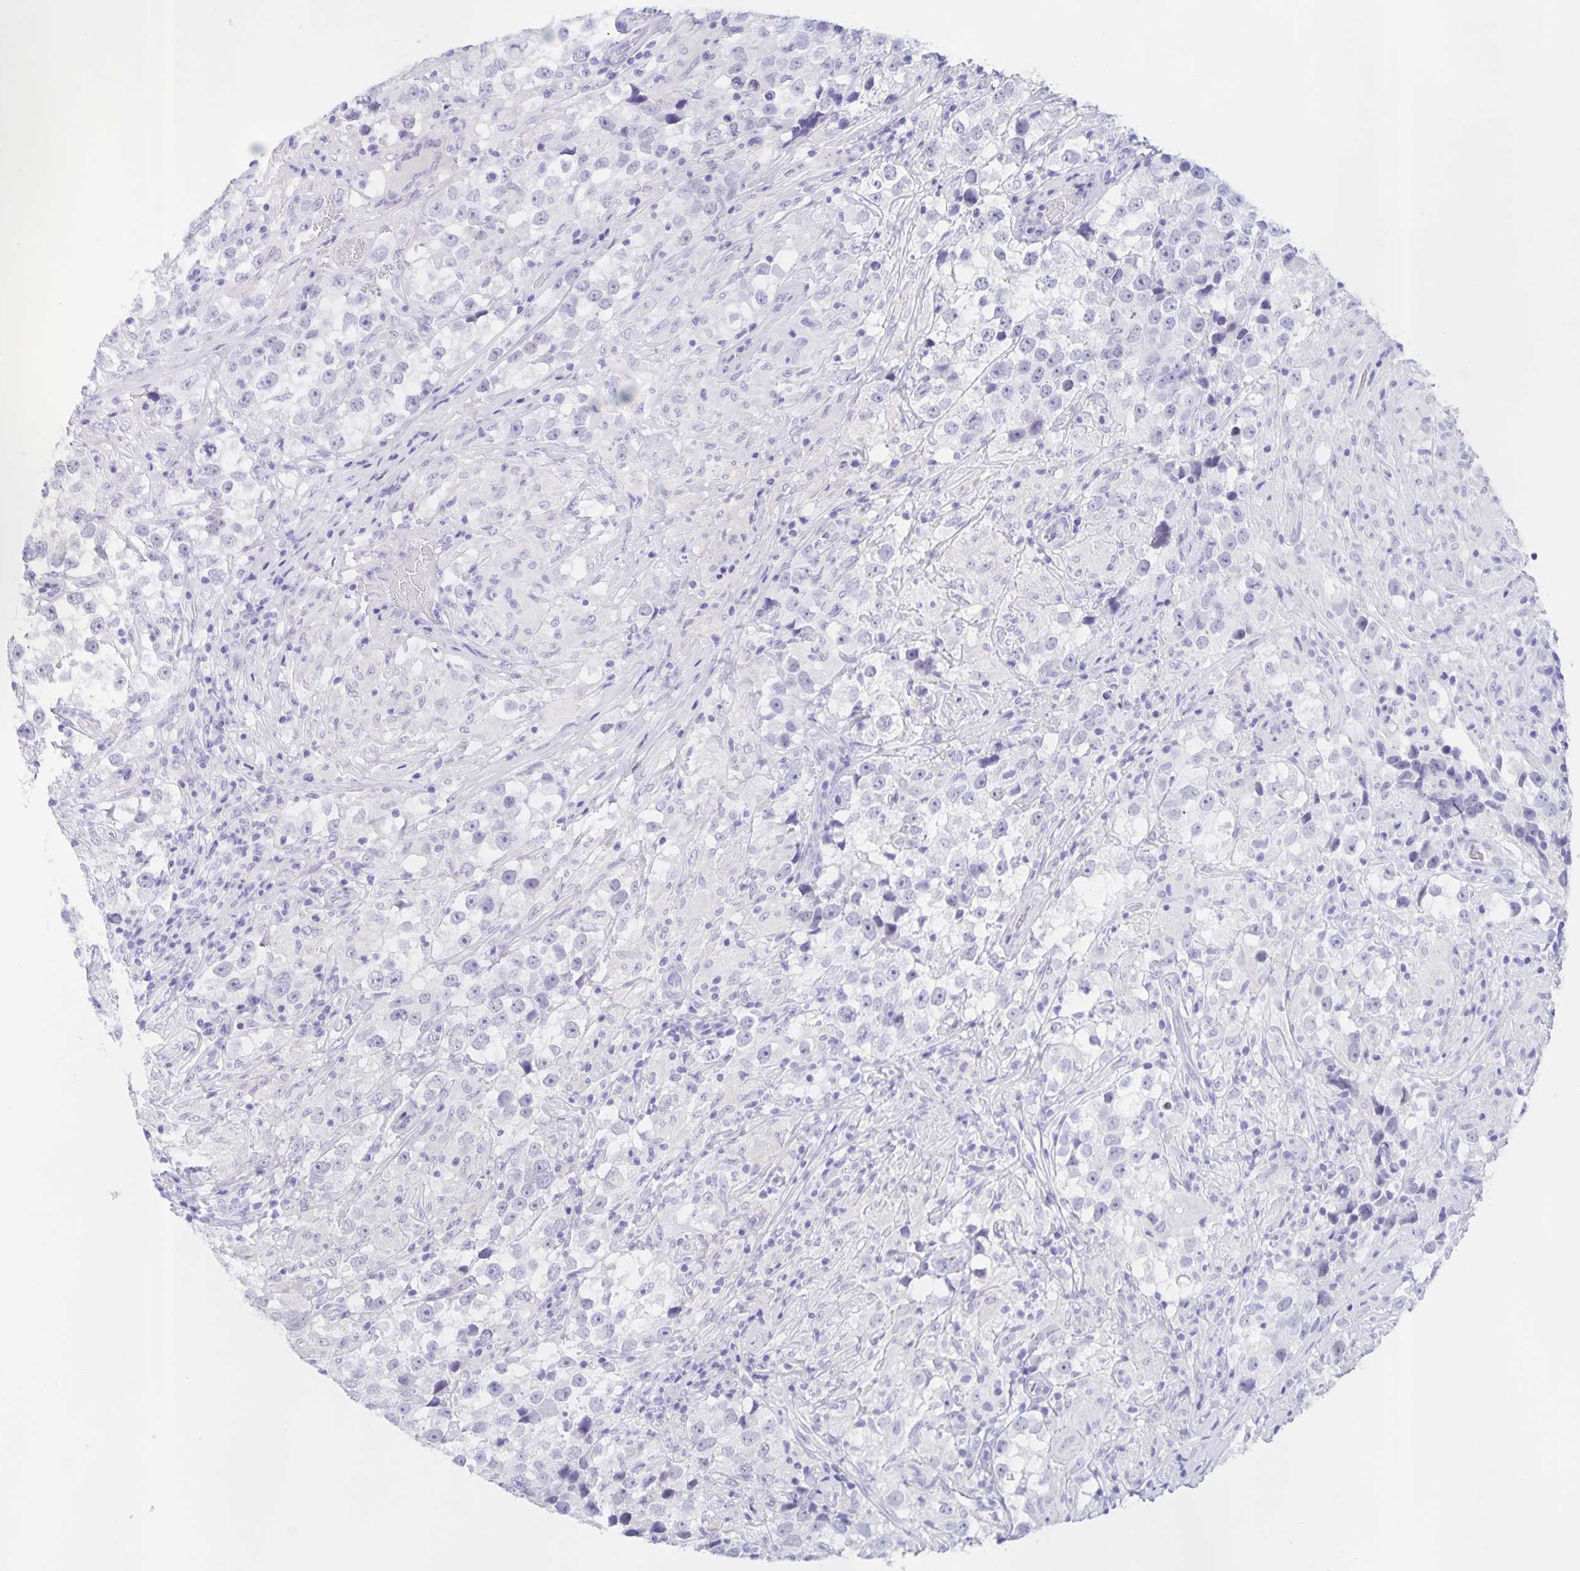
{"staining": {"intensity": "negative", "quantity": "none", "location": "none"}, "tissue": "testis cancer", "cell_type": "Tumor cells", "image_type": "cancer", "snomed": [{"axis": "morphology", "description": "Seminoma, NOS"}, {"axis": "topography", "description": "Testis"}], "caption": "Seminoma (testis) stained for a protein using IHC exhibits no positivity tumor cells.", "gene": "TGIF2LX", "patient": {"sex": "male", "age": 46}}